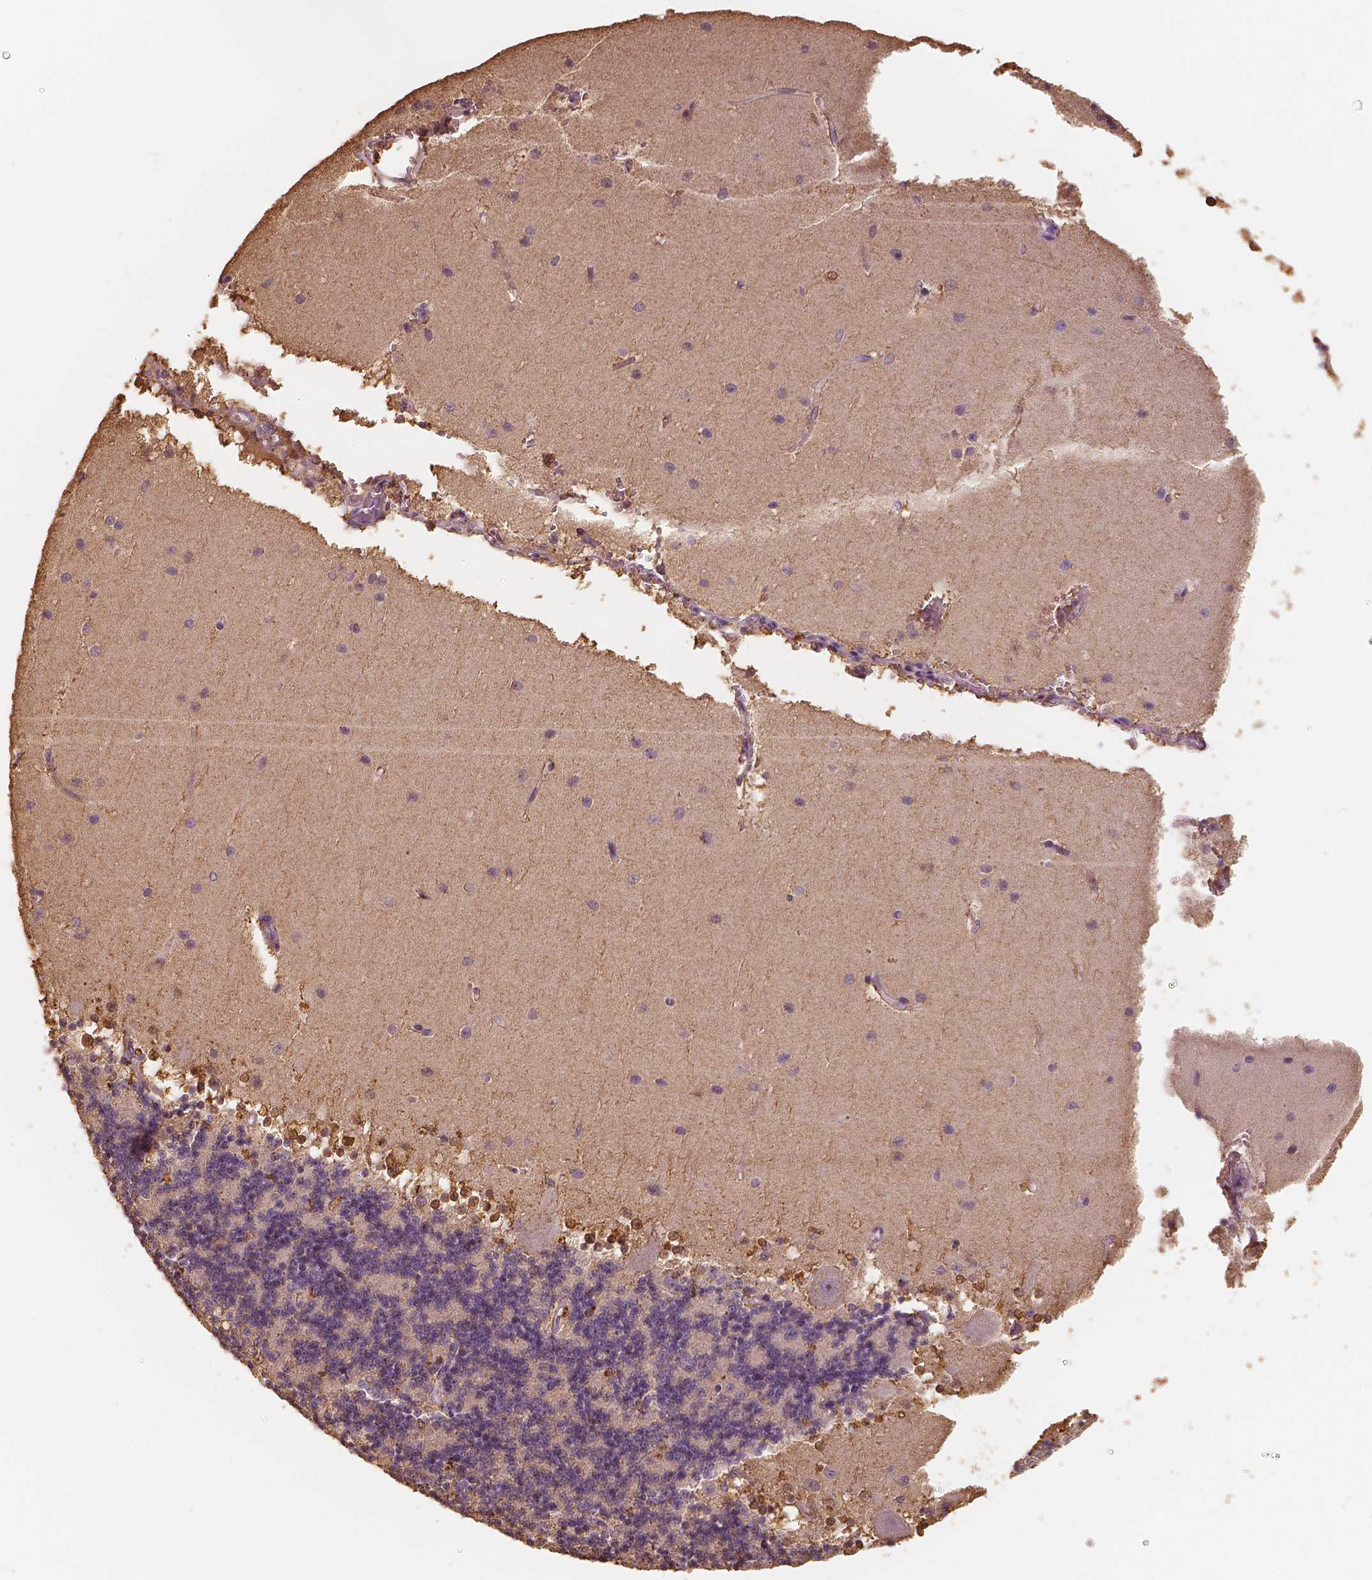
{"staining": {"intensity": "negative", "quantity": "none", "location": "none"}, "tissue": "cerebellum", "cell_type": "Cells in granular layer", "image_type": "normal", "snomed": [{"axis": "morphology", "description": "Normal tissue, NOS"}, {"axis": "topography", "description": "Cerebellum"}], "caption": "Cells in granular layer show no significant protein expression in normal cerebellum. The staining was performed using DAB to visualize the protein expression in brown, while the nuclei were stained in blue with hematoxylin (Magnification: 20x).", "gene": "SAT2", "patient": {"sex": "male", "age": 54}}